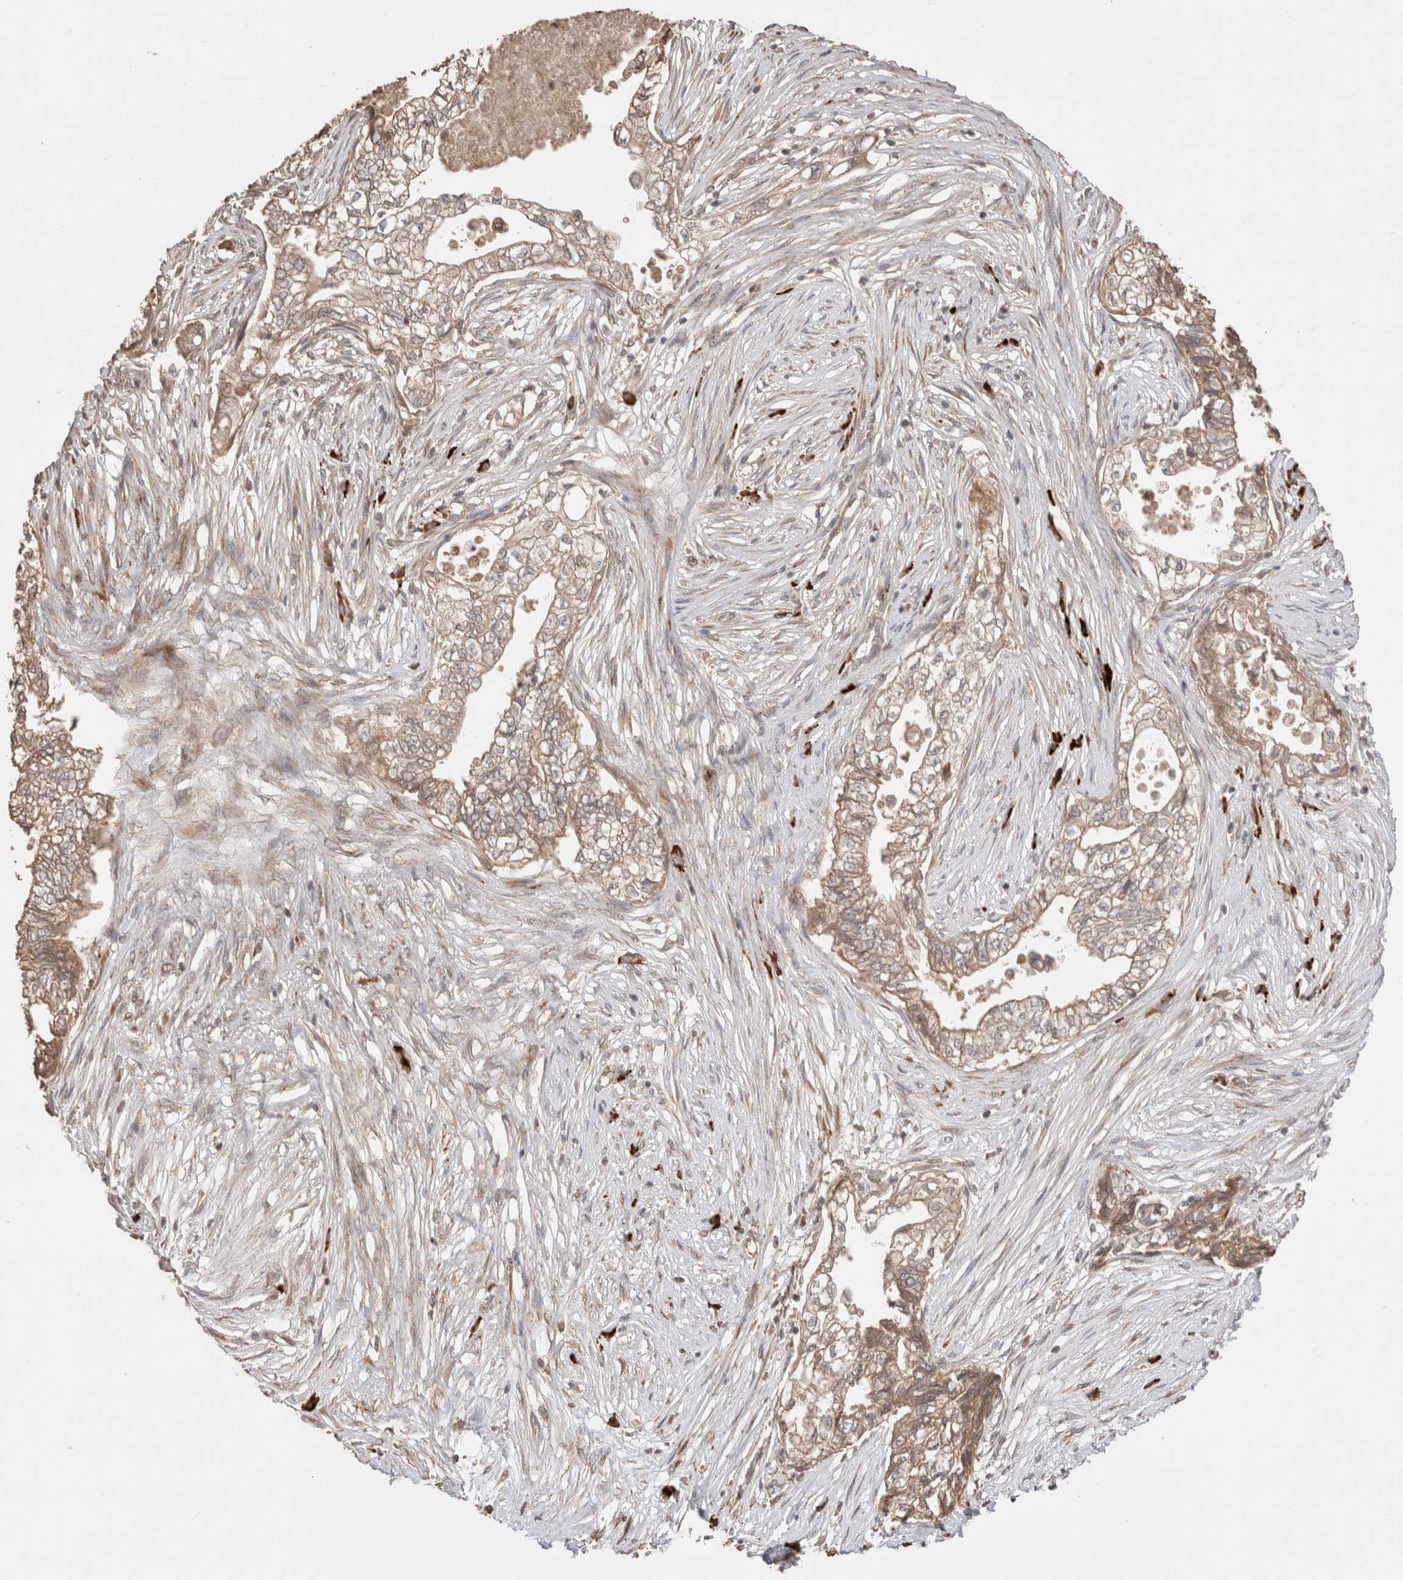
{"staining": {"intensity": "moderate", "quantity": ">75%", "location": "cytoplasmic/membranous"}, "tissue": "pancreatic cancer", "cell_type": "Tumor cells", "image_type": "cancer", "snomed": [{"axis": "morphology", "description": "Adenocarcinoma, NOS"}, {"axis": "topography", "description": "Pancreas"}], "caption": "Immunohistochemical staining of adenocarcinoma (pancreatic) displays medium levels of moderate cytoplasmic/membranous staining in about >75% of tumor cells.", "gene": "HROB", "patient": {"sex": "male", "age": 72}}